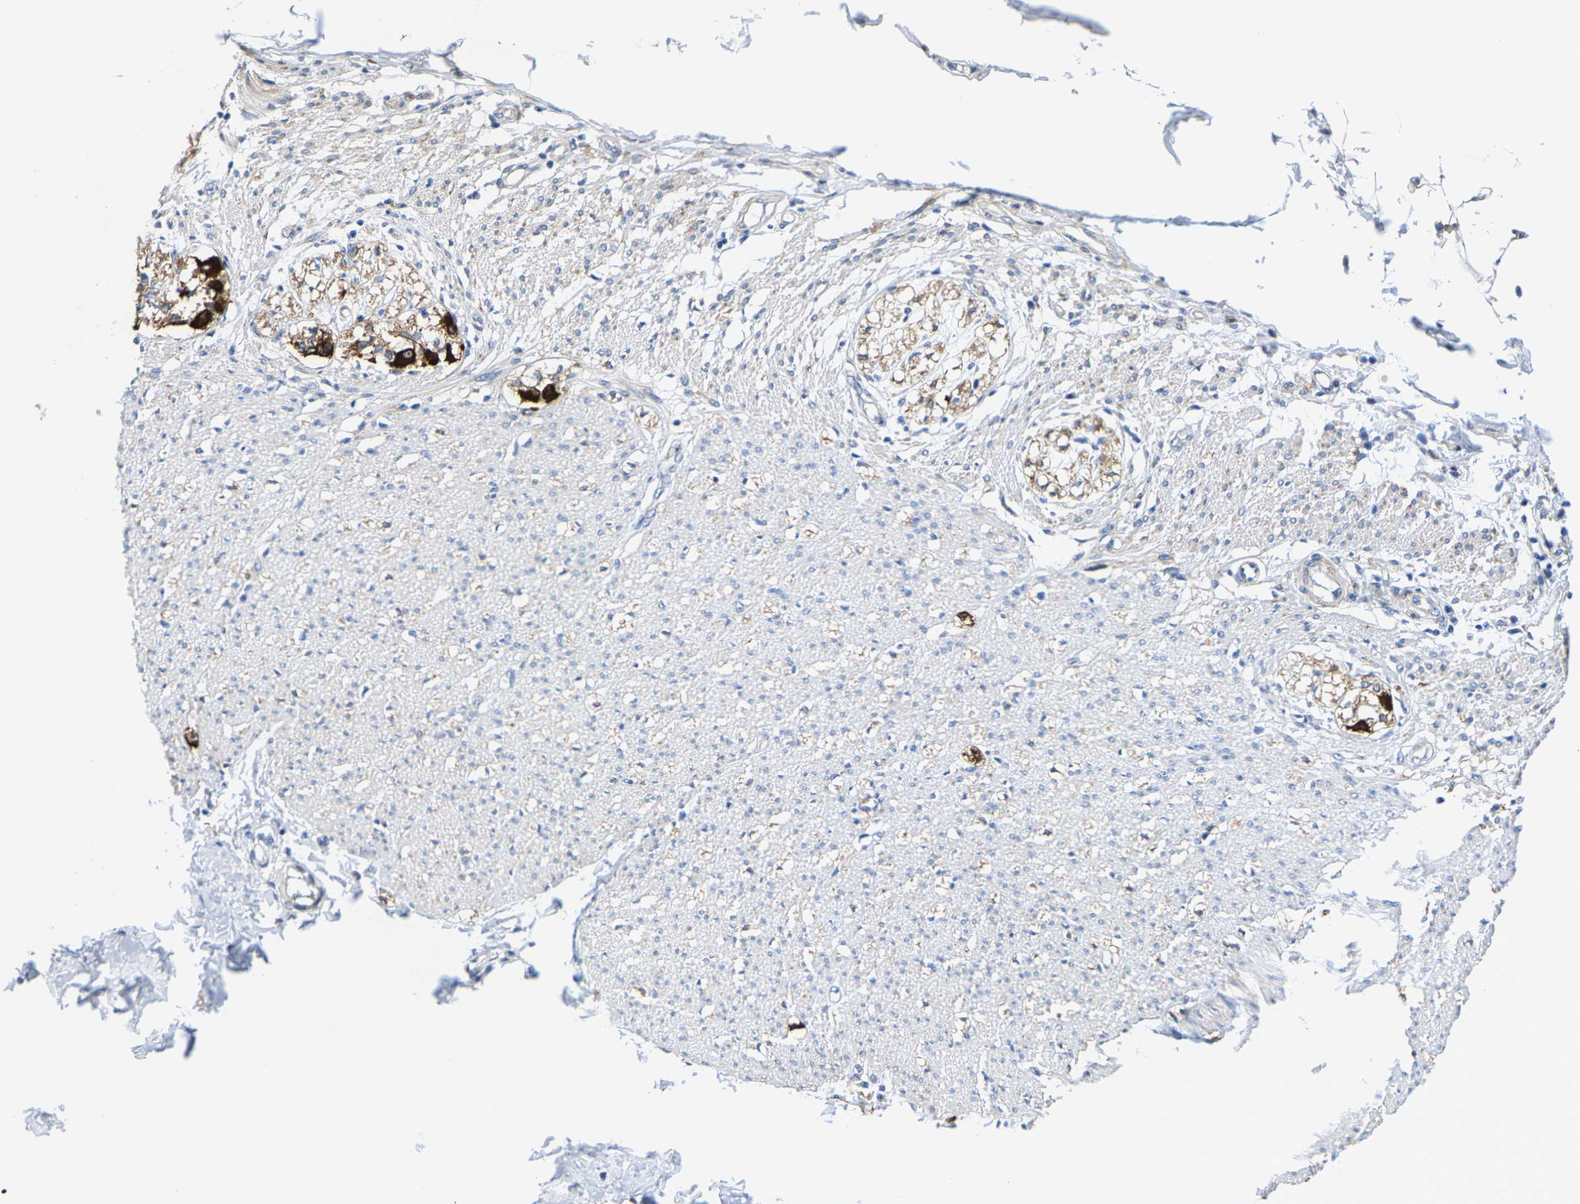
{"staining": {"intensity": "negative", "quantity": "none", "location": "none"}, "tissue": "smooth muscle", "cell_type": "Smooth muscle cells", "image_type": "normal", "snomed": [{"axis": "morphology", "description": "Normal tissue, NOS"}, {"axis": "morphology", "description": "Adenocarcinoma, NOS"}, {"axis": "topography", "description": "Colon"}, {"axis": "topography", "description": "Peripheral nerve tissue"}], "caption": "High power microscopy image of an IHC photomicrograph of unremarkable smooth muscle, revealing no significant staining in smooth muscle cells.", "gene": "DSCAM", "patient": {"sex": "male", "age": 14}}